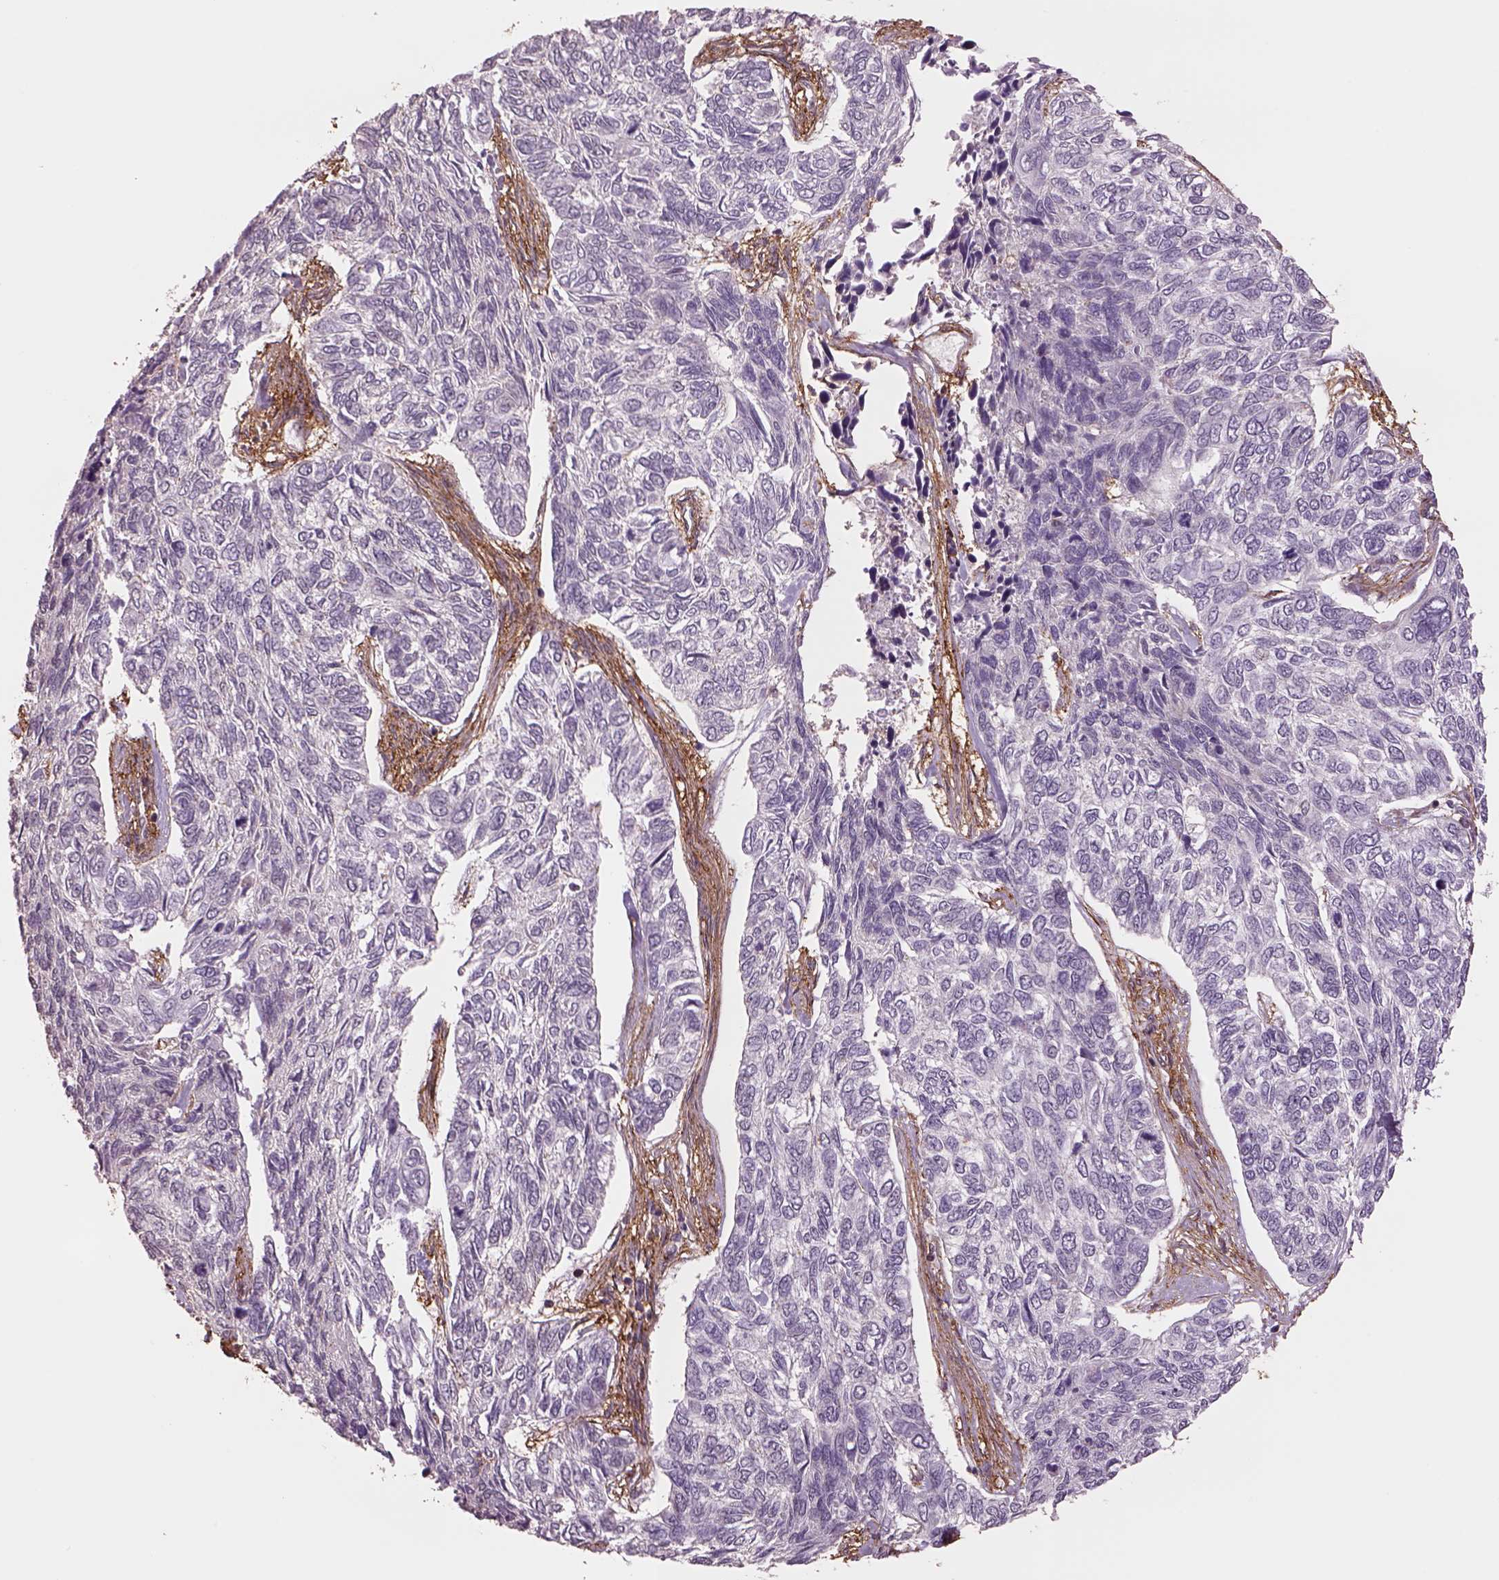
{"staining": {"intensity": "negative", "quantity": "none", "location": "none"}, "tissue": "skin cancer", "cell_type": "Tumor cells", "image_type": "cancer", "snomed": [{"axis": "morphology", "description": "Basal cell carcinoma"}, {"axis": "topography", "description": "Skin"}], "caption": "Tumor cells show no significant protein staining in skin cancer (basal cell carcinoma).", "gene": "LIN7A", "patient": {"sex": "female", "age": 65}}